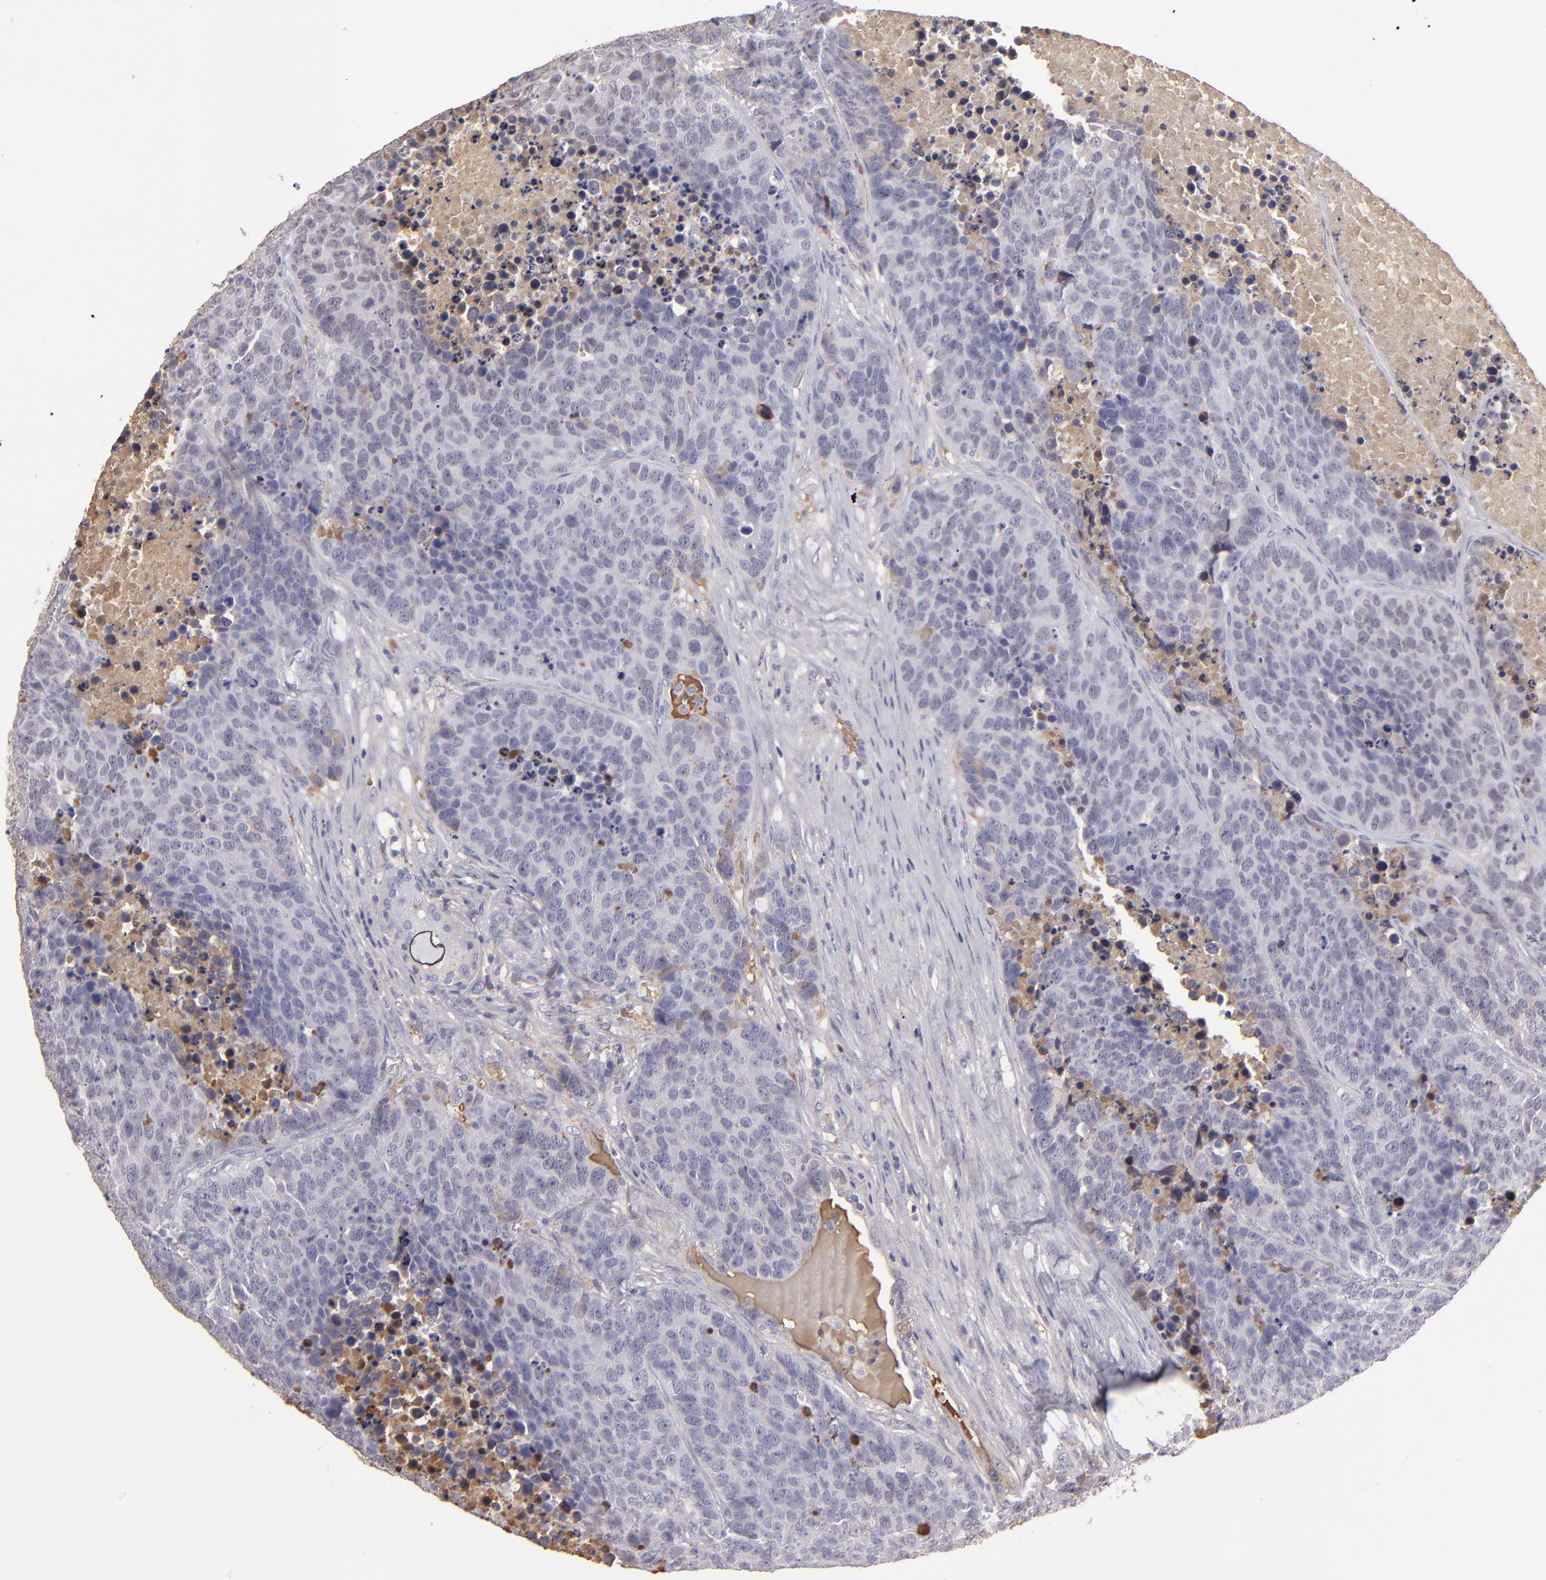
{"staining": {"intensity": "negative", "quantity": "none", "location": "none"}, "tissue": "carcinoid", "cell_type": "Tumor cells", "image_type": "cancer", "snomed": [{"axis": "morphology", "description": "Carcinoid, malignant, NOS"}, {"axis": "topography", "description": "Lung"}], "caption": "The micrograph demonstrates no staining of tumor cells in carcinoid.", "gene": "ABCC4", "patient": {"sex": "male", "age": 60}}